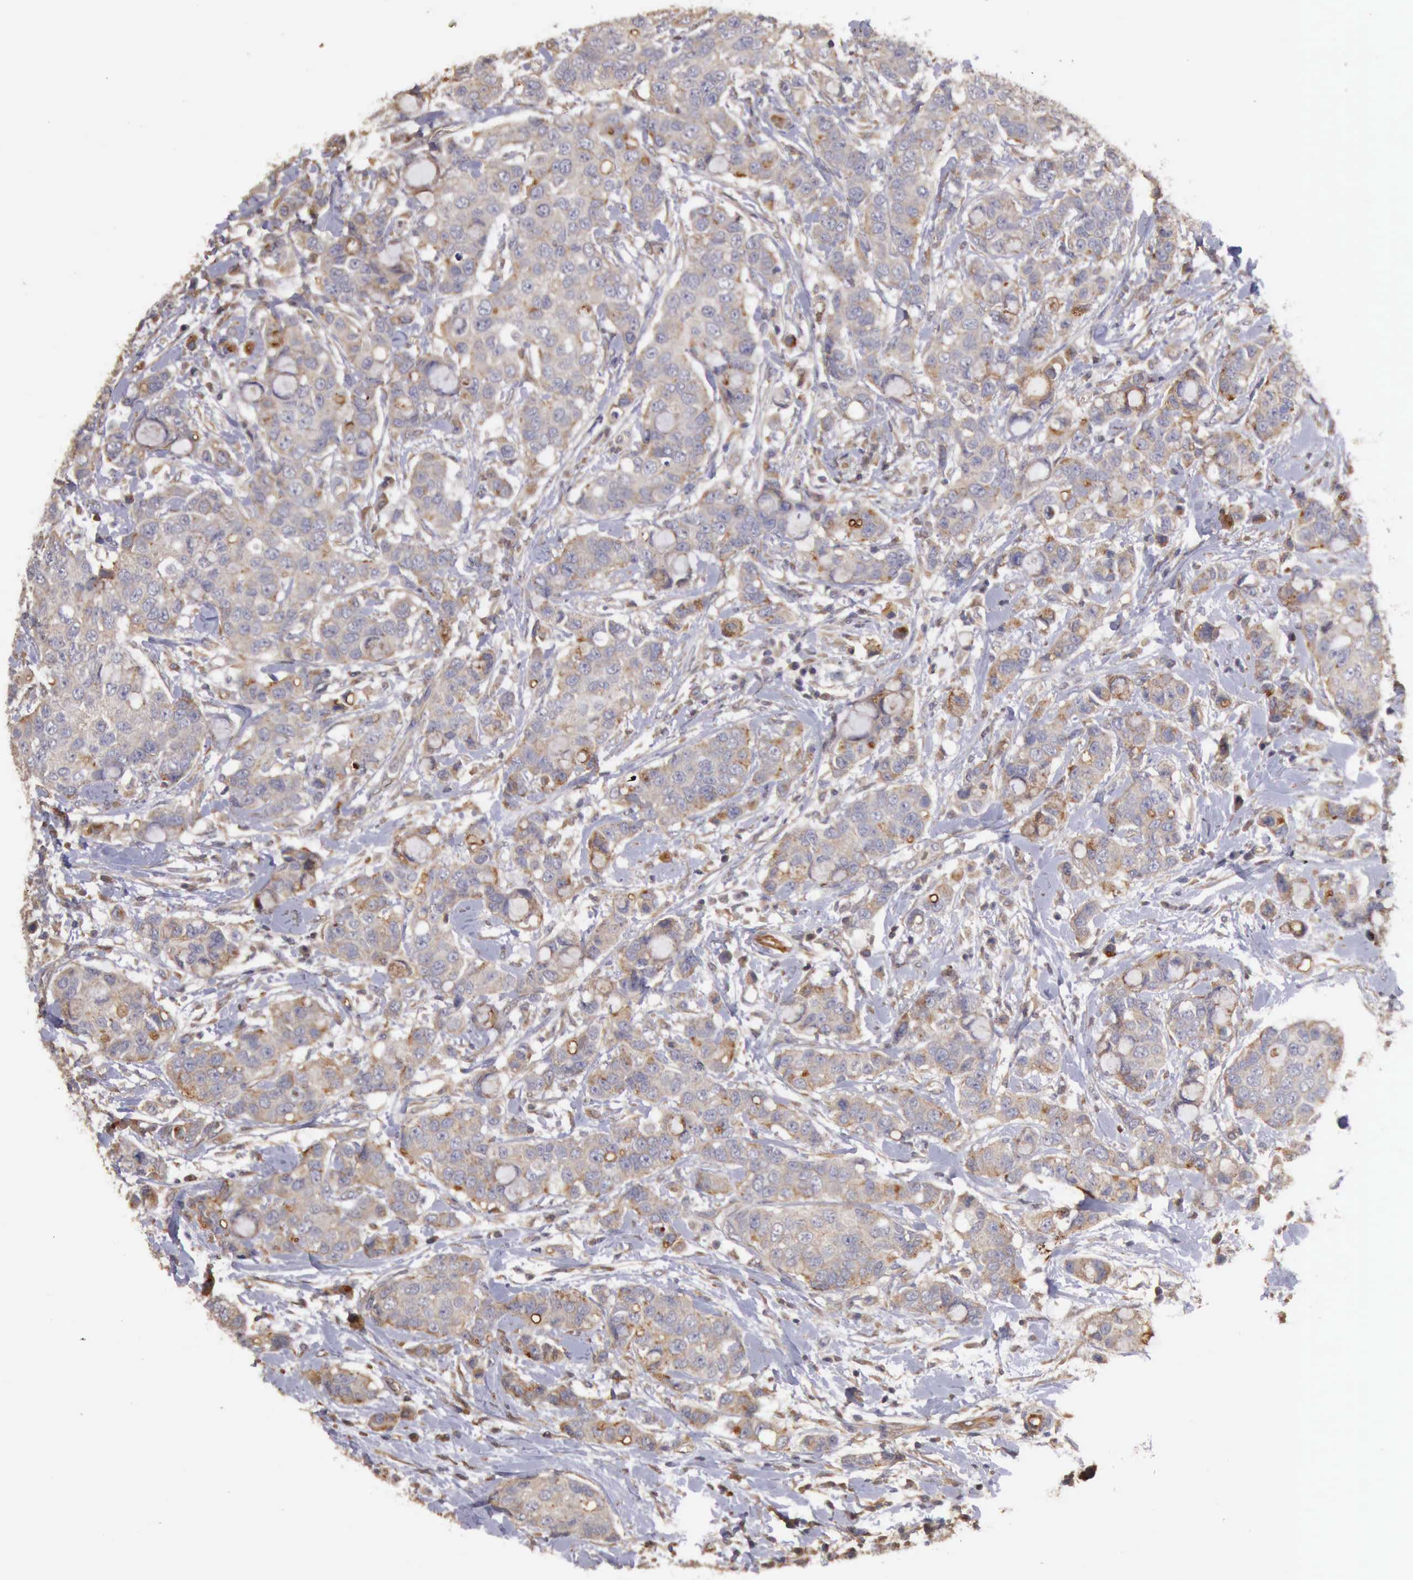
{"staining": {"intensity": "weak", "quantity": "<25%", "location": "cytoplasmic/membranous"}, "tissue": "breast cancer", "cell_type": "Tumor cells", "image_type": "cancer", "snomed": [{"axis": "morphology", "description": "Duct carcinoma"}, {"axis": "topography", "description": "Breast"}], "caption": "Protein analysis of breast cancer (intraductal carcinoma) shows no significant positivity in tumor cells.", "gene": "BMX", "patient": {"sex": "female", "age": 27}}